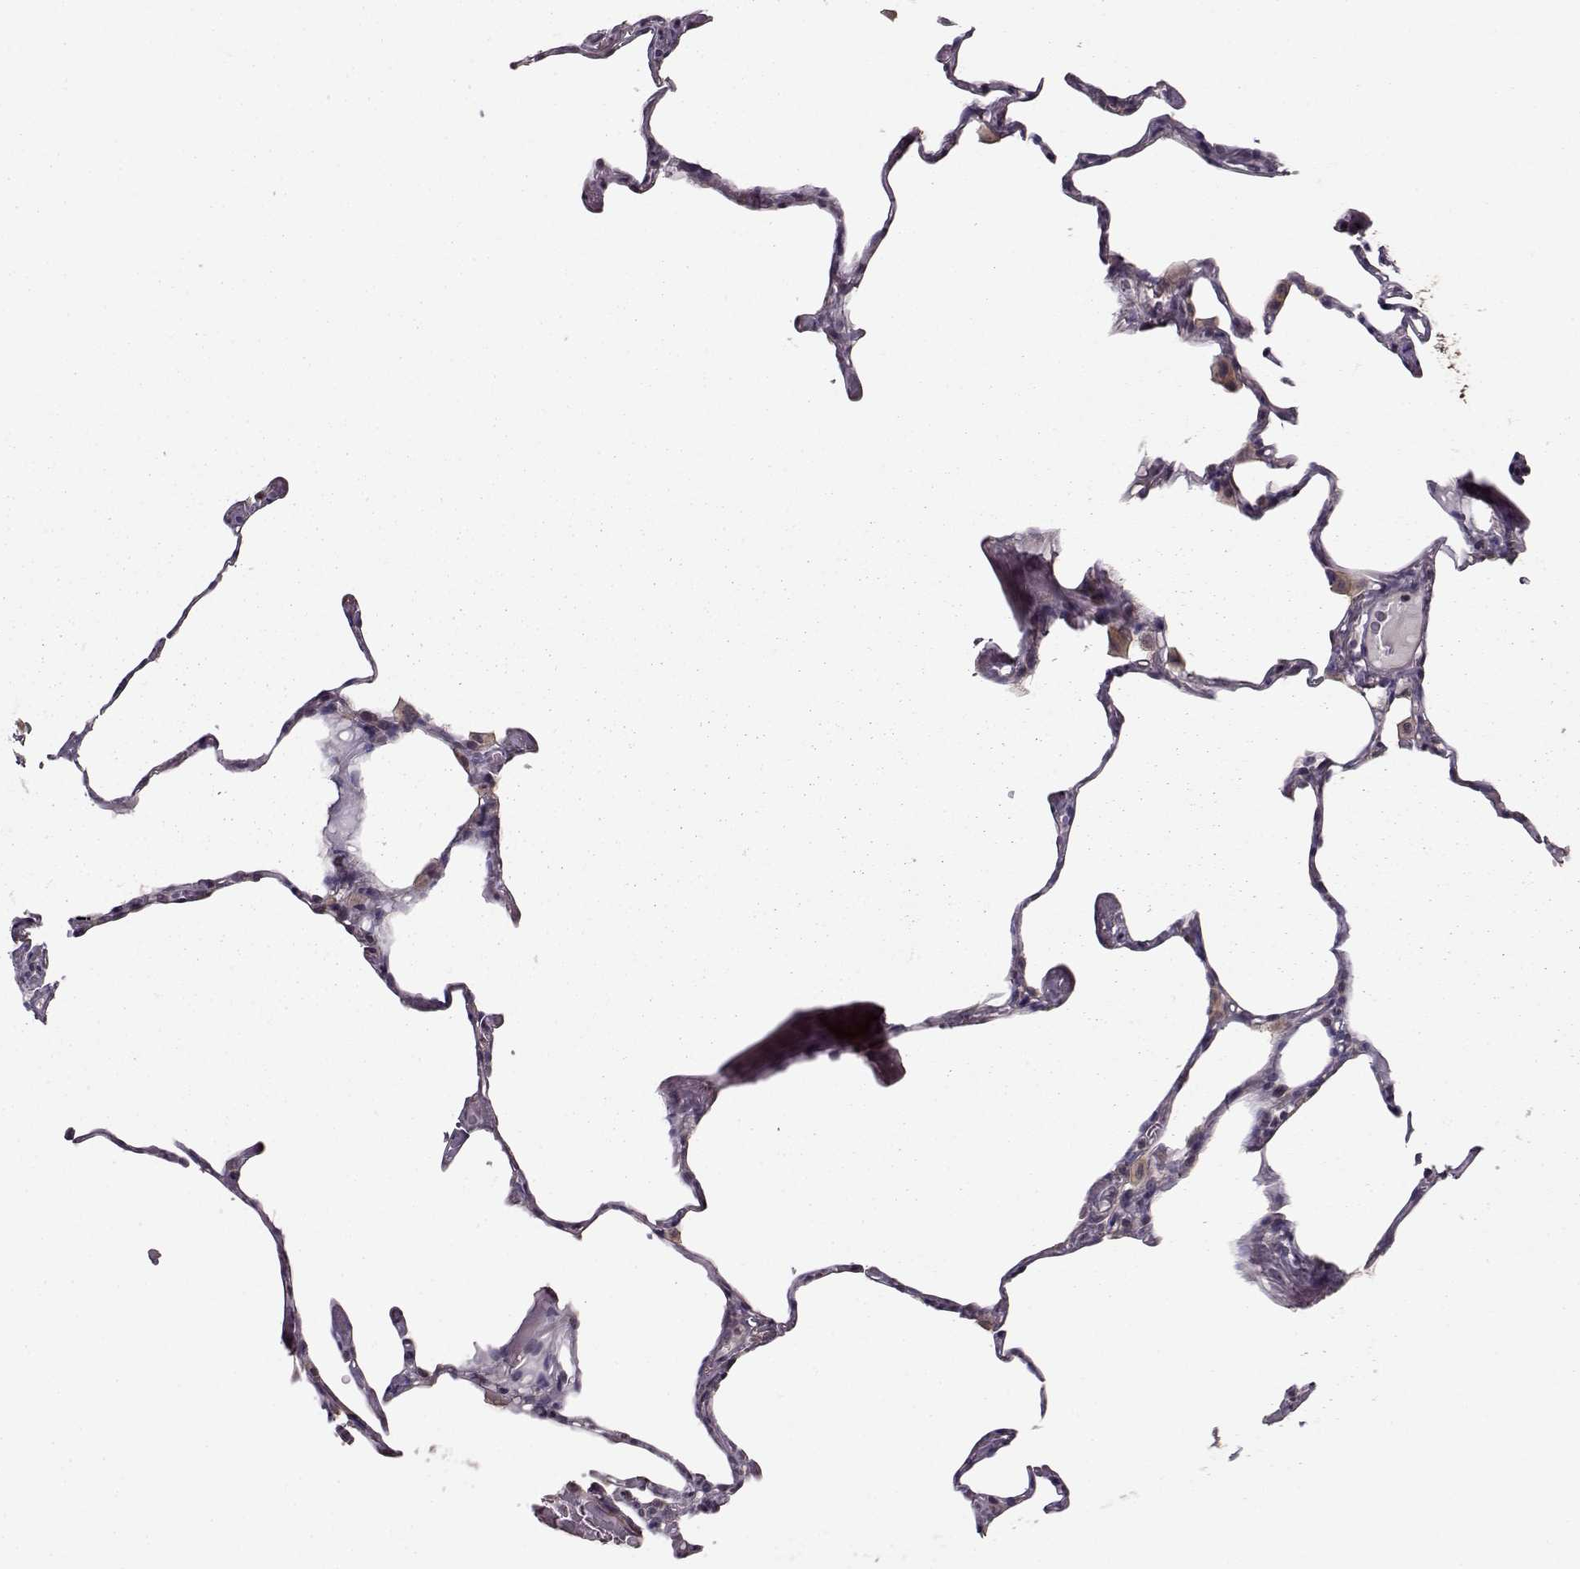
{"staining": {"intensity": "negative", "quantity": "none", "location": "none"}, "tissue": "lung", "cell_type": "Alveolar cells", "image_type": "normal", "snomed": [{"axis": "morphology", "description": "Normal tissue, NOS"}, {"axis": "topography", "description": "Lung"}], "caption": "Histopathology image shows no protein expression in alveolar cells of benign lung.", "gene": "SLAIN2", "patient": {"sex": "male", "age": 65}}